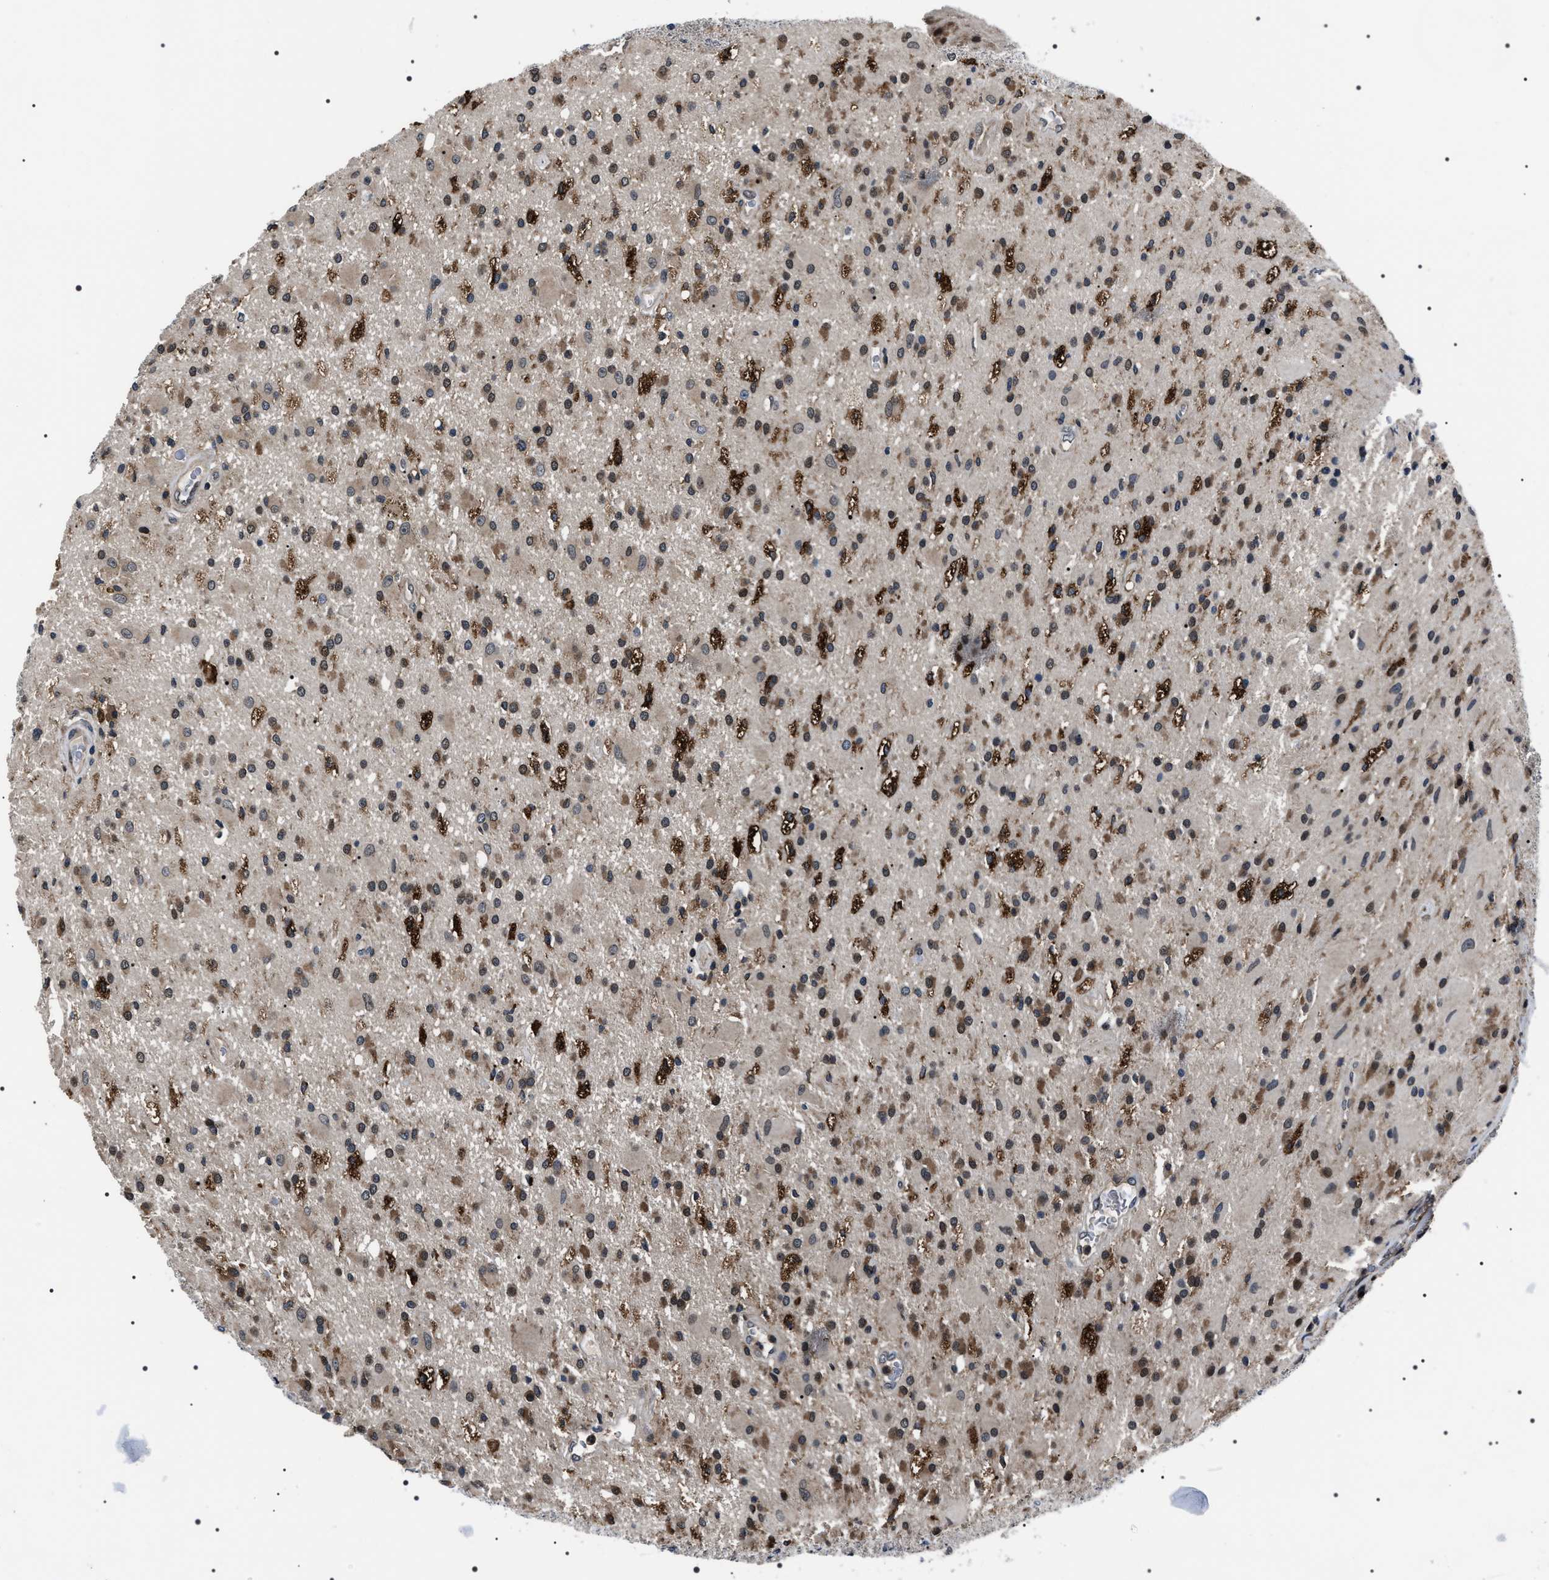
{"staining": {"intensity": "moderate", "quantity": "25%-75%", "location": "cytoplasmic/membranous,nuclear"}, "tissue": "glioma", "cell_type": "Tumor cells", "image_type": "cancer", "snomed": [{"axis": "morphology", "description": "Glioma, malignant, Low grade"}, {"axis": "topography", "description": "Brain"}], "caption": "The histopathology image displays a brown stain indicating the presence of a protein in the cytoplasmic/membranous and nuclear of tumor cells in glioma. (brown staining indicates protein expression, while blue staining denotes nuclei).", "gene": "SIPA1", "patient": {"sex": "male", "age": 58}}